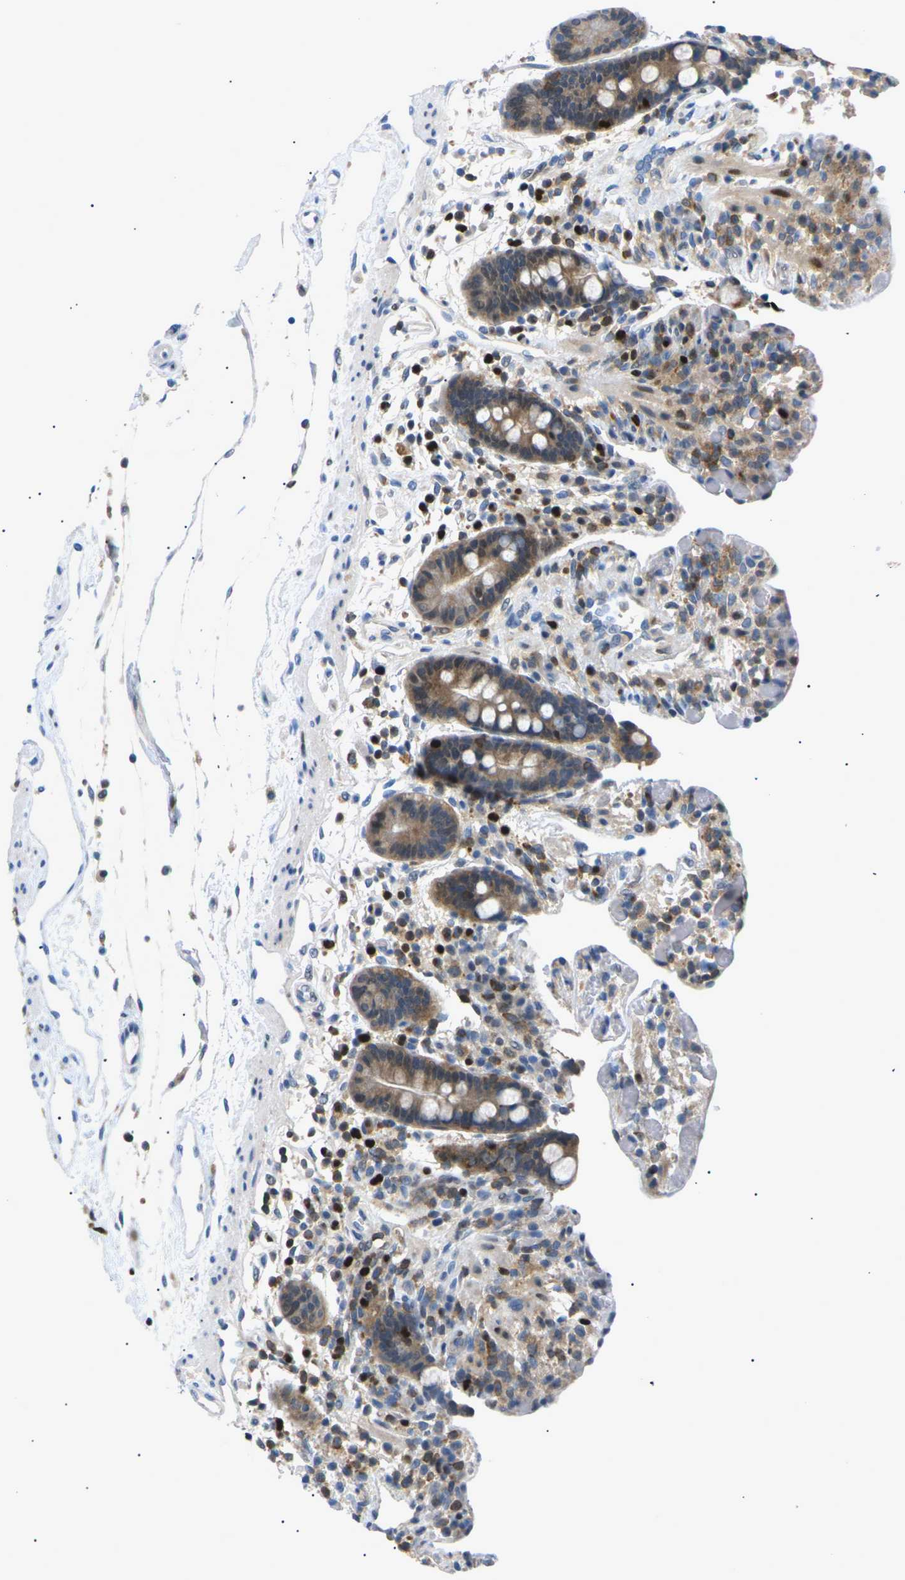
{"staining": {"intensity": "negative", "quantity": "none", "location": "none"}, "tissue": "colon", "cell_type": "Endothelial cells", "image_type": "normal", "snomed": [{"axis": "morphology", "description": "Normal tissue, NOS"}, {"axis": "topography", "description": "Colon"}], "caption": "The photomicrograph demonstrates no staining of endothelial cells in benign colon.", "gene": "RPS6KA3", "patient": {"sex": "male", "age": 73}}